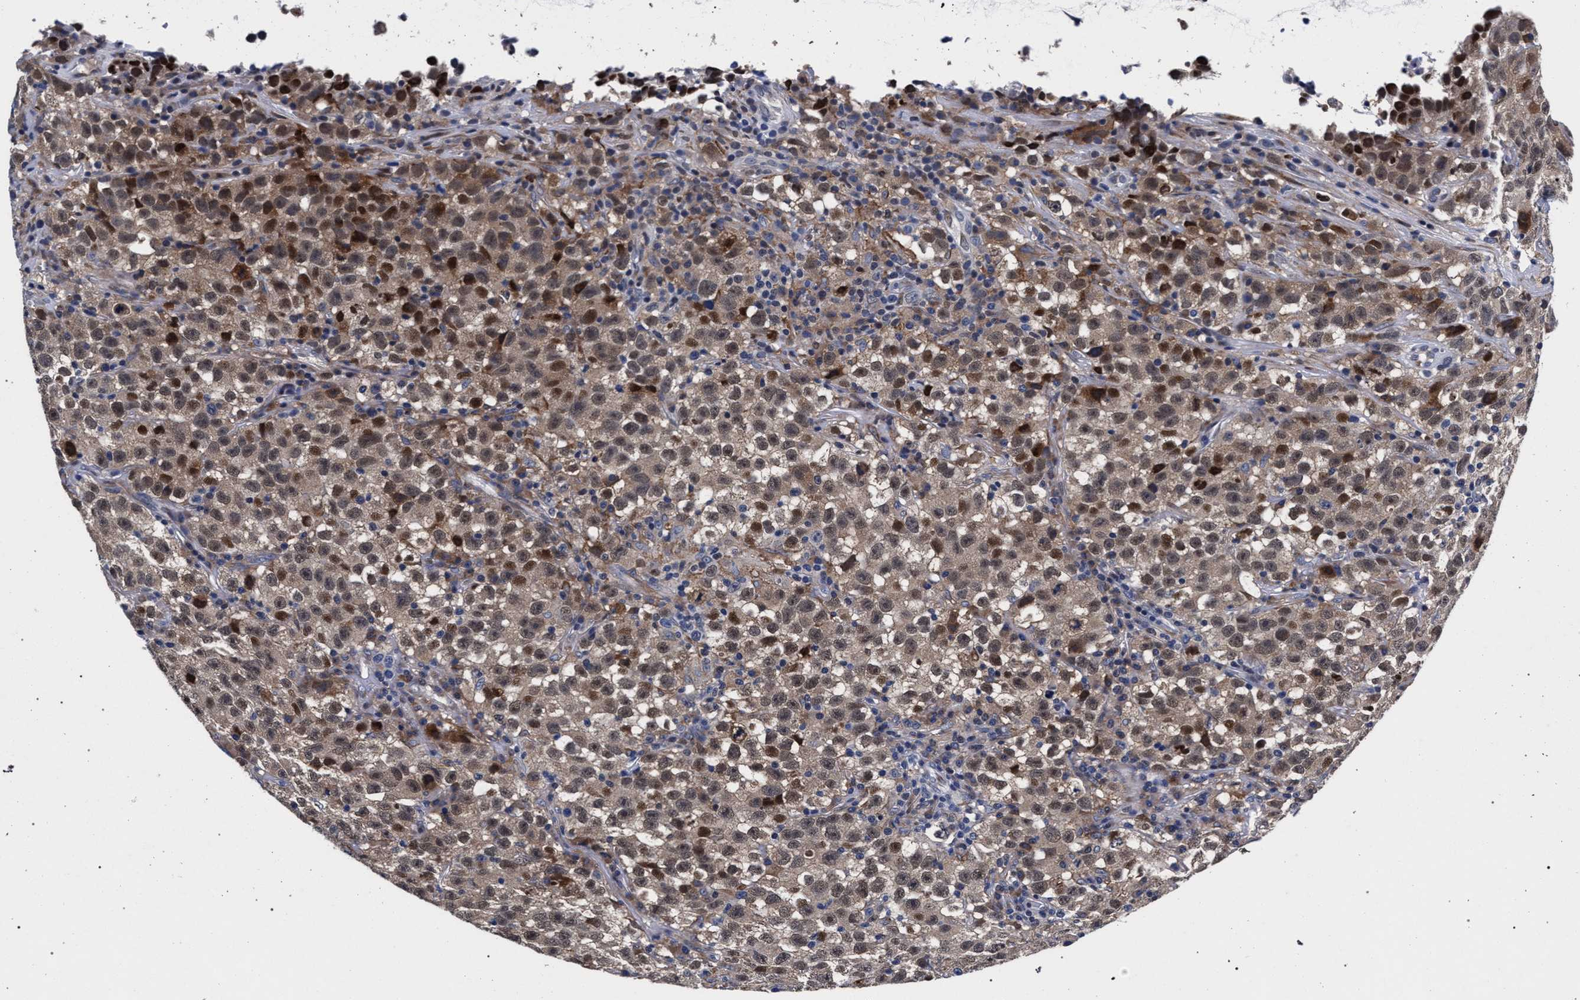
{"staining": {"intensity": "moderate", "quantity": ">75%", "location": "cytoplasmic/membranous,nuclear"}, "tissue": "testis cancer", "cell_type": "Tumor cells", "image_type": "cancer", "snomed": [{"axis": "morphology", "description": "Seminoma, NOS"}, {"axis": "topography", "description": "Testis"}], "caption": "Testis seminoma tissue shows moderate cytoplasmic/membranous and nuclear expression in about >75% of tumor cells (brown staining indicates protein expression, while blue staining denotes nuclei).", "gene": "ZNF462", "patient": {"sex": "male", "age": 22}}